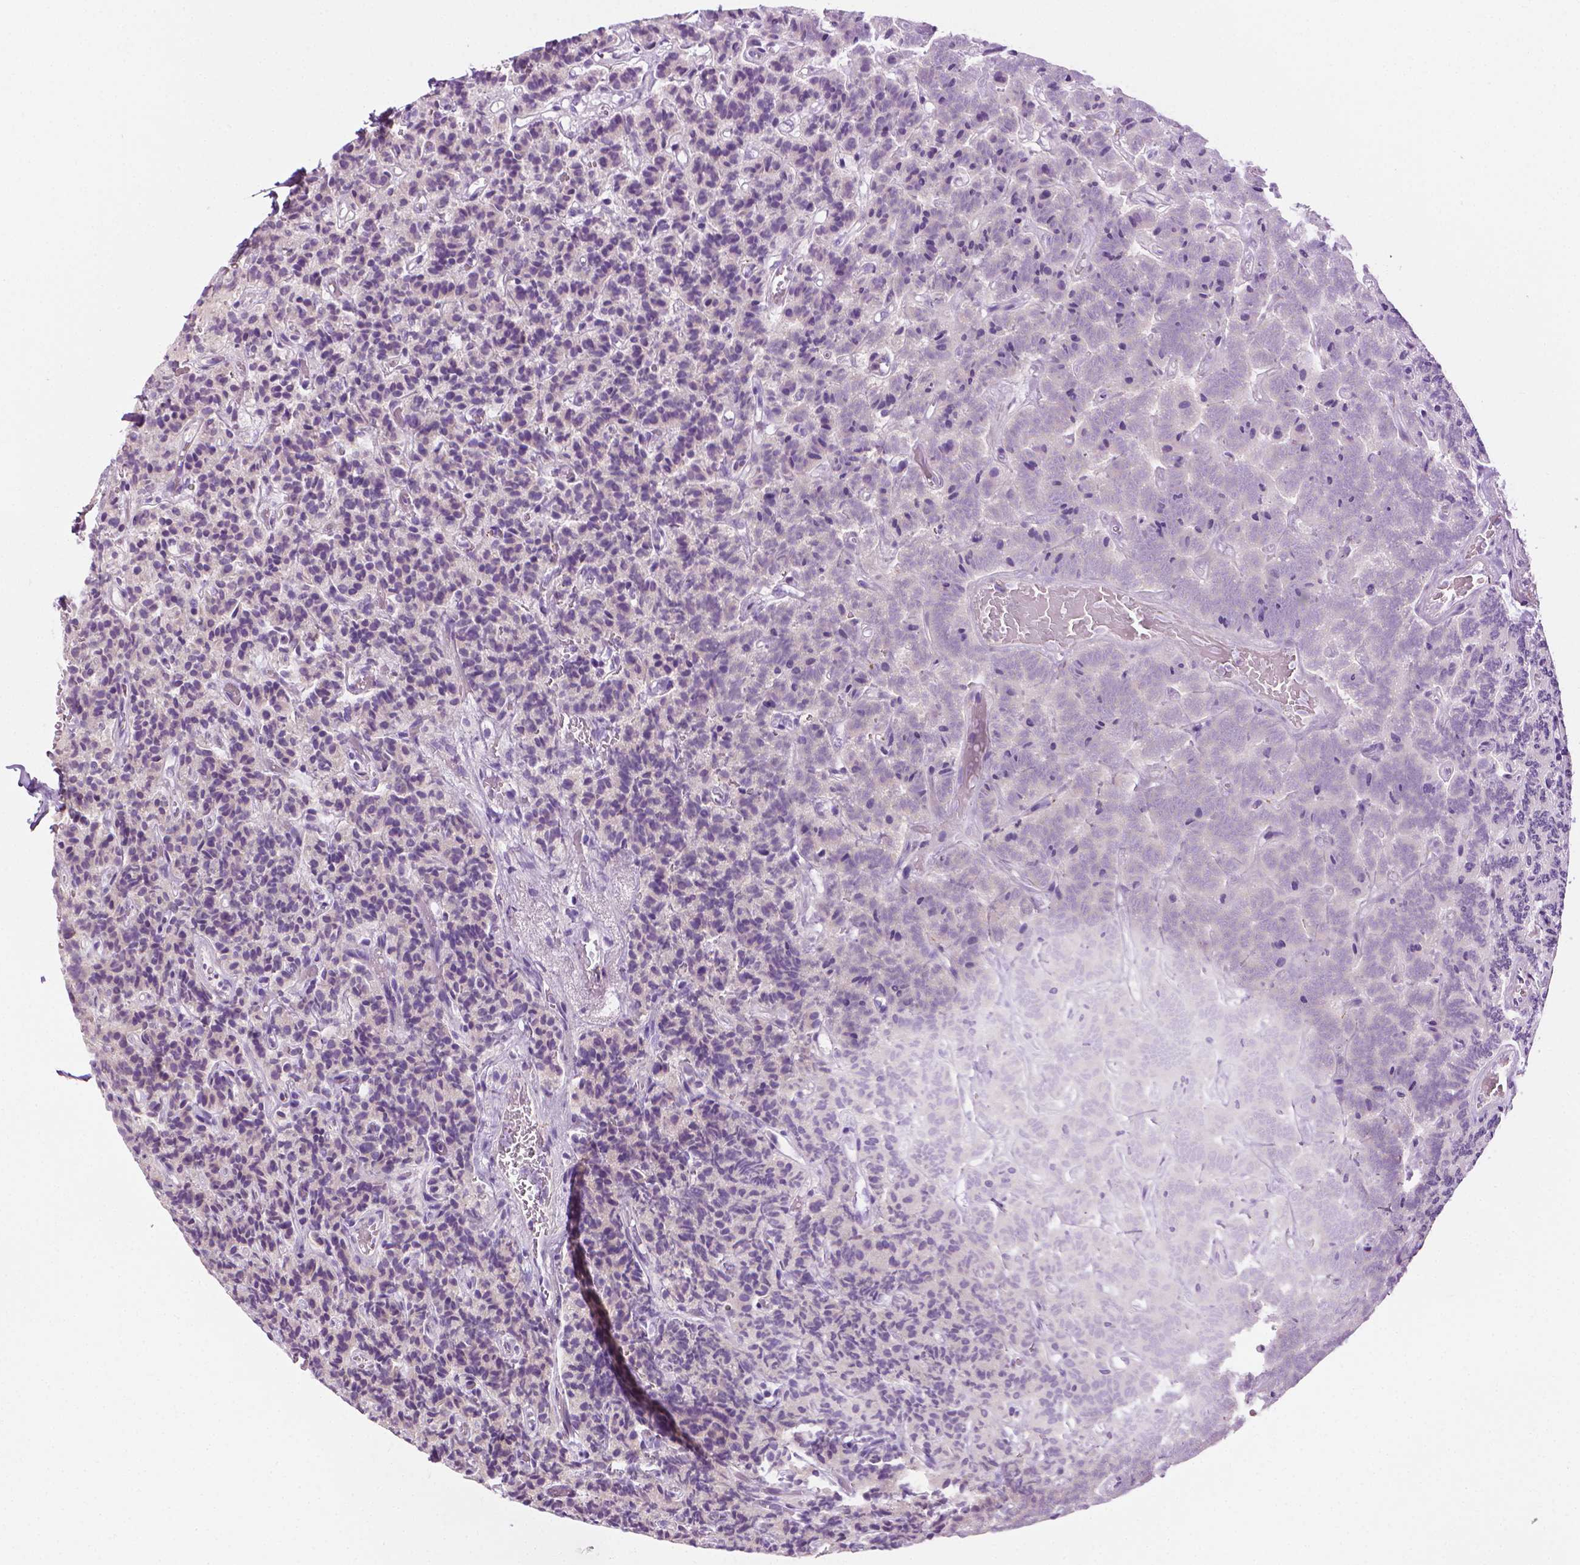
{"staining": {"intensity": "negative", "quantity": "none", "location": "none"}, "tissue": "carcinoid", "cell_type": "Tumor cells", "image_type": "cancer", "snomed": [{"axis": "morphology", "description": "Carcinoid, malignant, NOS"}, {"axis": "topography", "description": "Pancreas"}], "caption": "This is an IHC photomicrograph of human malignant carcinoid. There is no positivity in tumor cells.", "gene": "MCOLN3", "patient": {"sex": "male", "age": 36}}